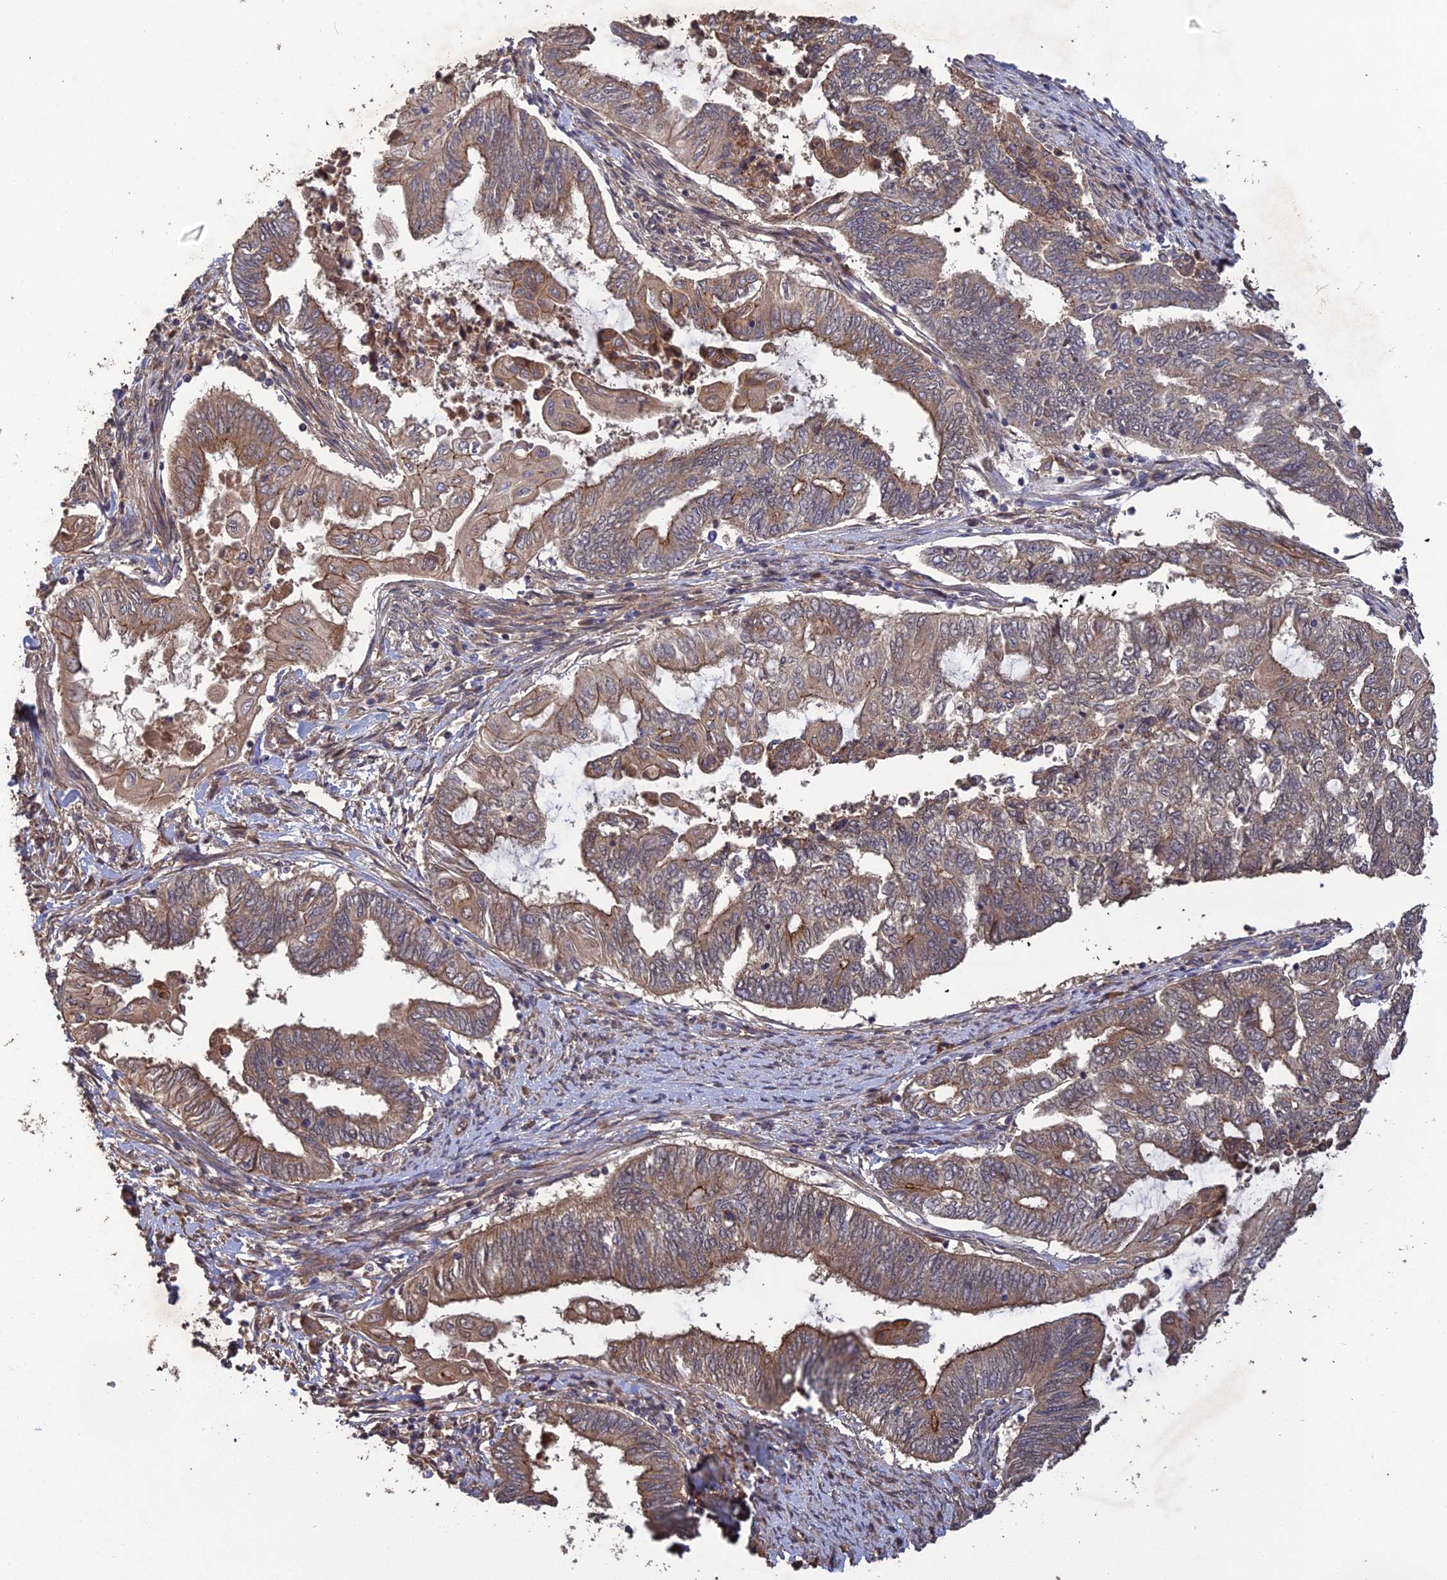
{"staining": {"intensity": "moderate", "quantity": ">75%", "location": "cytoplasmic/membranous"}, "tissue": "endometrial cancer", "cell_type": "Tumor cells", "image_type": "cancer", "snomed": [{"axis": "morphology", "description": "Adenocarcinoma, NOS"}, {"axis": "topography", "description": "Uterus"}, {"axis": "topography", "description": "Endometrium"}], "caption": "IHC histopathology image of neoplastic tissue: human endometrial cancer stained using immunohistochemistry exhibits medium levels of moderate protein expression localized specifically in the cytoplasmic/membranous of tumor cells, appearing as a cytoplasmic/membranous brown color.", "gene": "ARHGAP40", "patient": {"sex": "female", "age": 70}}